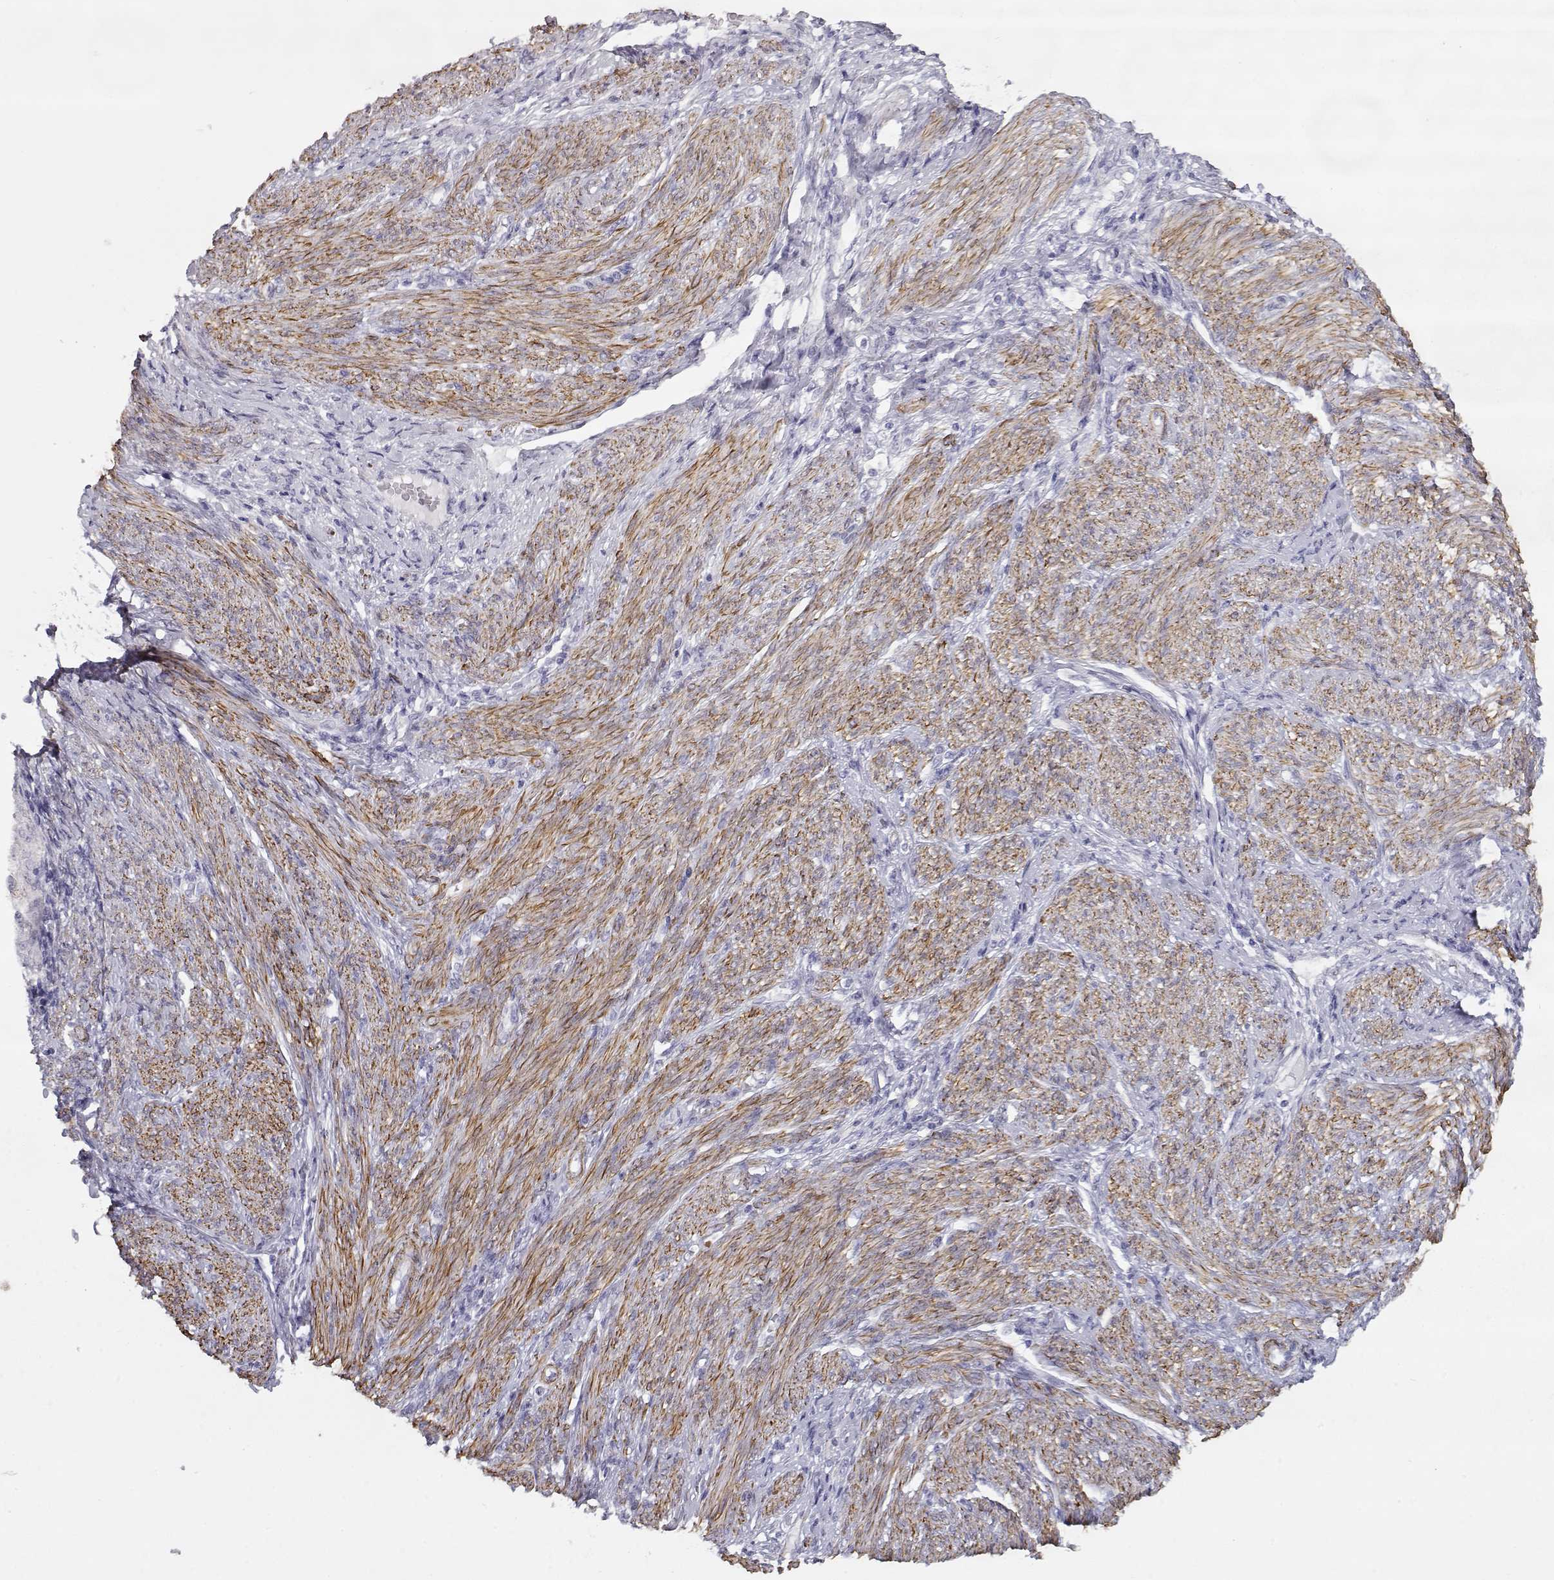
{"staining": {"intensity": "negative", "quantity": "none", "location": "none"}, "tissue": "endometrial cancer", "cell_type": "Tumor cells", "image_type": "cancer", "snomed": [{"axis": "morphology", "description": "Adenocarcinoma, NOS"}, {"axis": "topography", "description": "Endometrium"}], "caption": "Tumor cells are negative for protein expression in human endometrial cancer.", "gene": "SLITRK3", "patient": {"sex": "female", "age": 68}}